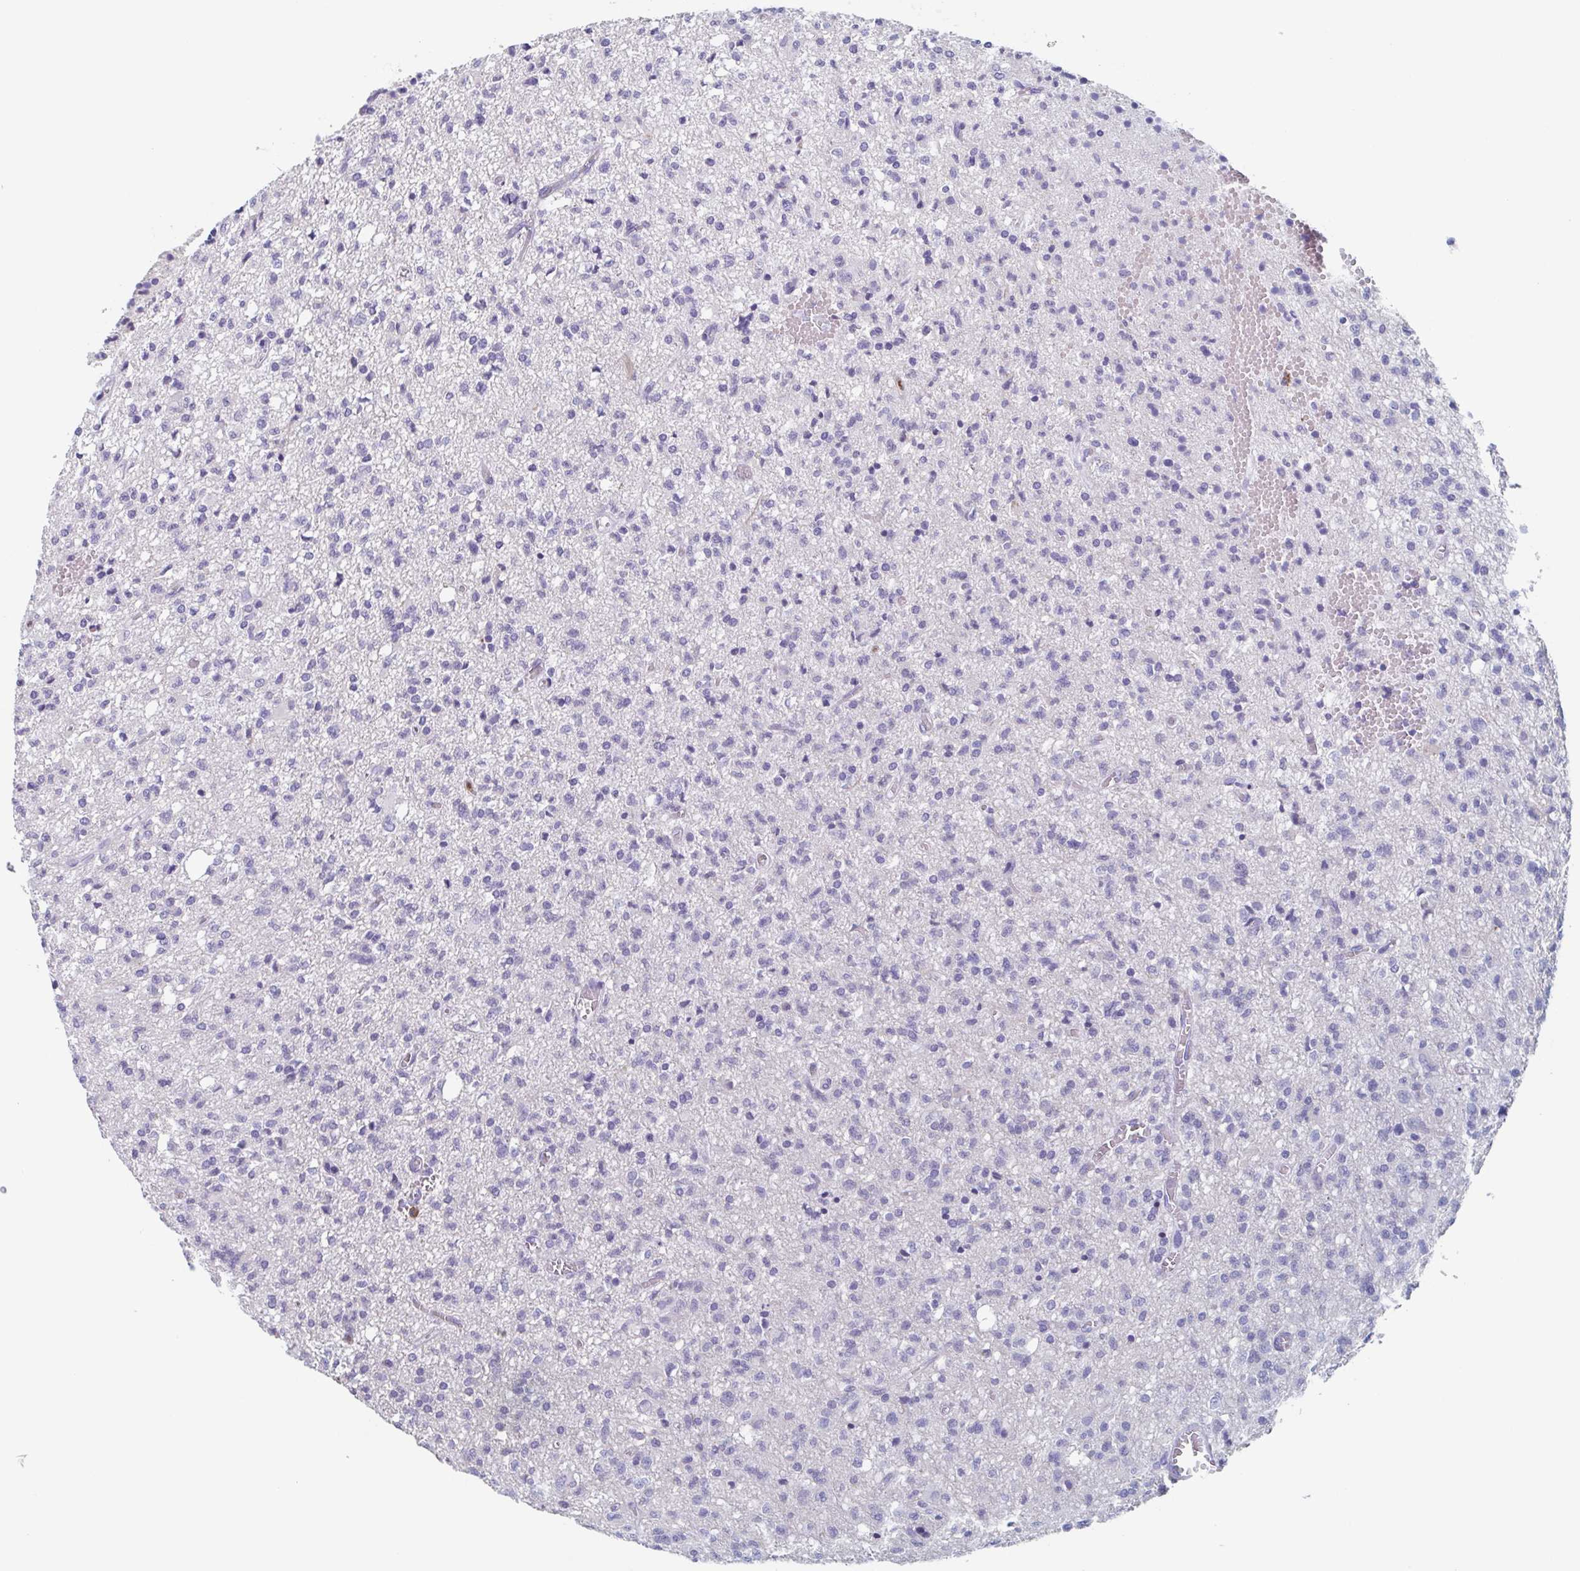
{"staining": {"intensity": "negative", "quantity": "none", "location": "none"}, "tissue": "glioma", "cell_type": "Tumor cells", "image_type": "cancer", "snomed": [{"axis": "morphology", "description": "Glioma, malignant, Low grade"}, {"axis": "topography", "description": "Brain"}], "caption": "Histopathology image shows no significant protein positivity in tumor cells of glioma.", "gene": "BPI", "patient": {"sex": "male", "age": 64}}